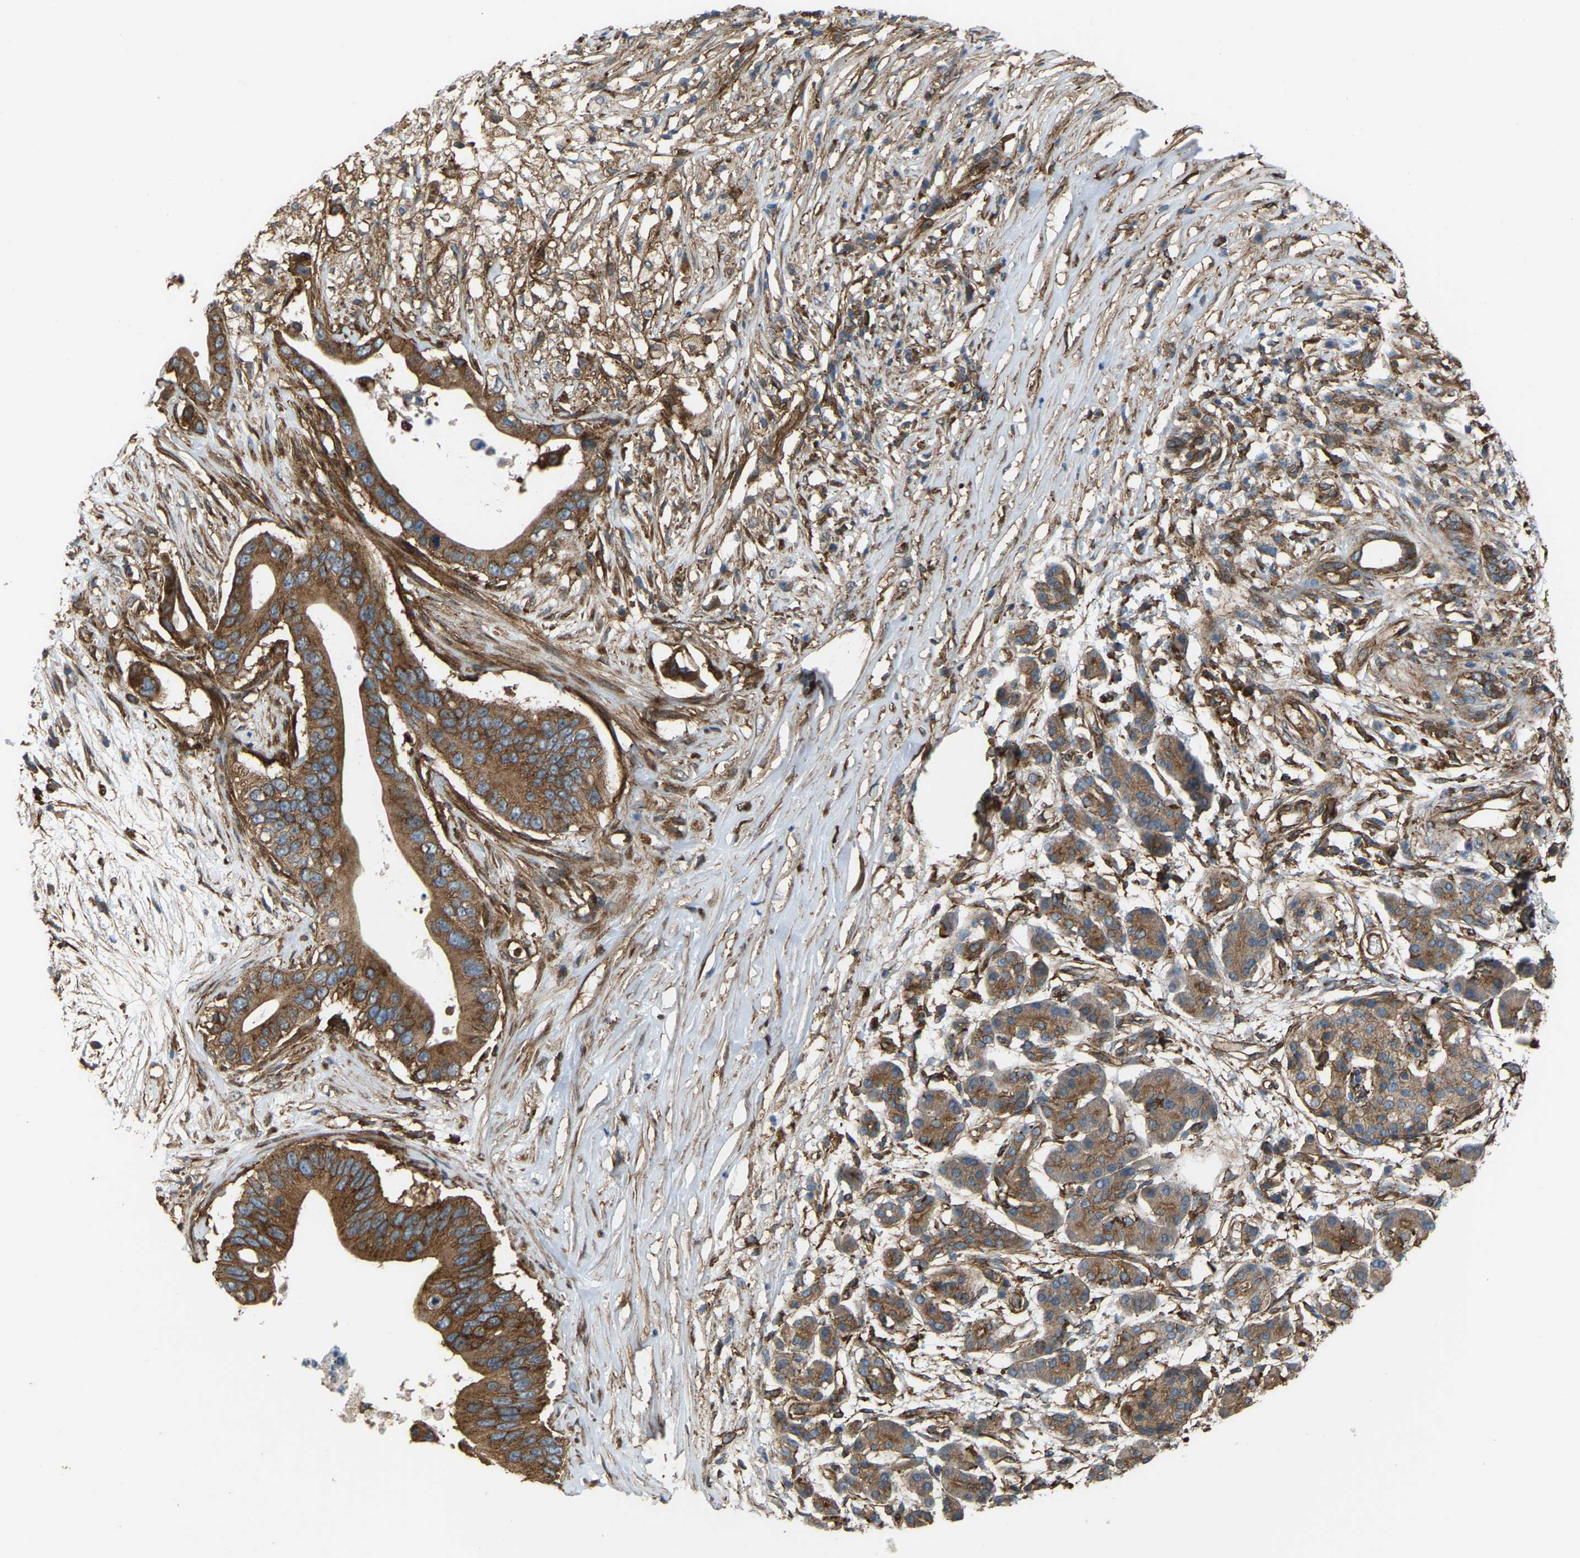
{"staining": {"intensity": "strong", "quantity": ">75%", "location": "cytoplasmic/membranous"}, "tissue": "pancreatic cancer", "cell_type": "Tumor cells", "image_type": "cancer", "snomed": [{"axis": "morphology", "description": "Adenocarcinoma, NOS"}, {"axis": "topography", "description": "Pancreas"}], "caption": "Tumor cells show high levels of strong cytoplasmic/membranous expression in about >75% of cells in pancreatic cancer (adenocarcinoma). Ihc stains the protein of interest in brown and the nuclei are stained blue.", "gene": "PICALM", "patient": {"sex": "male", "age": 77}}